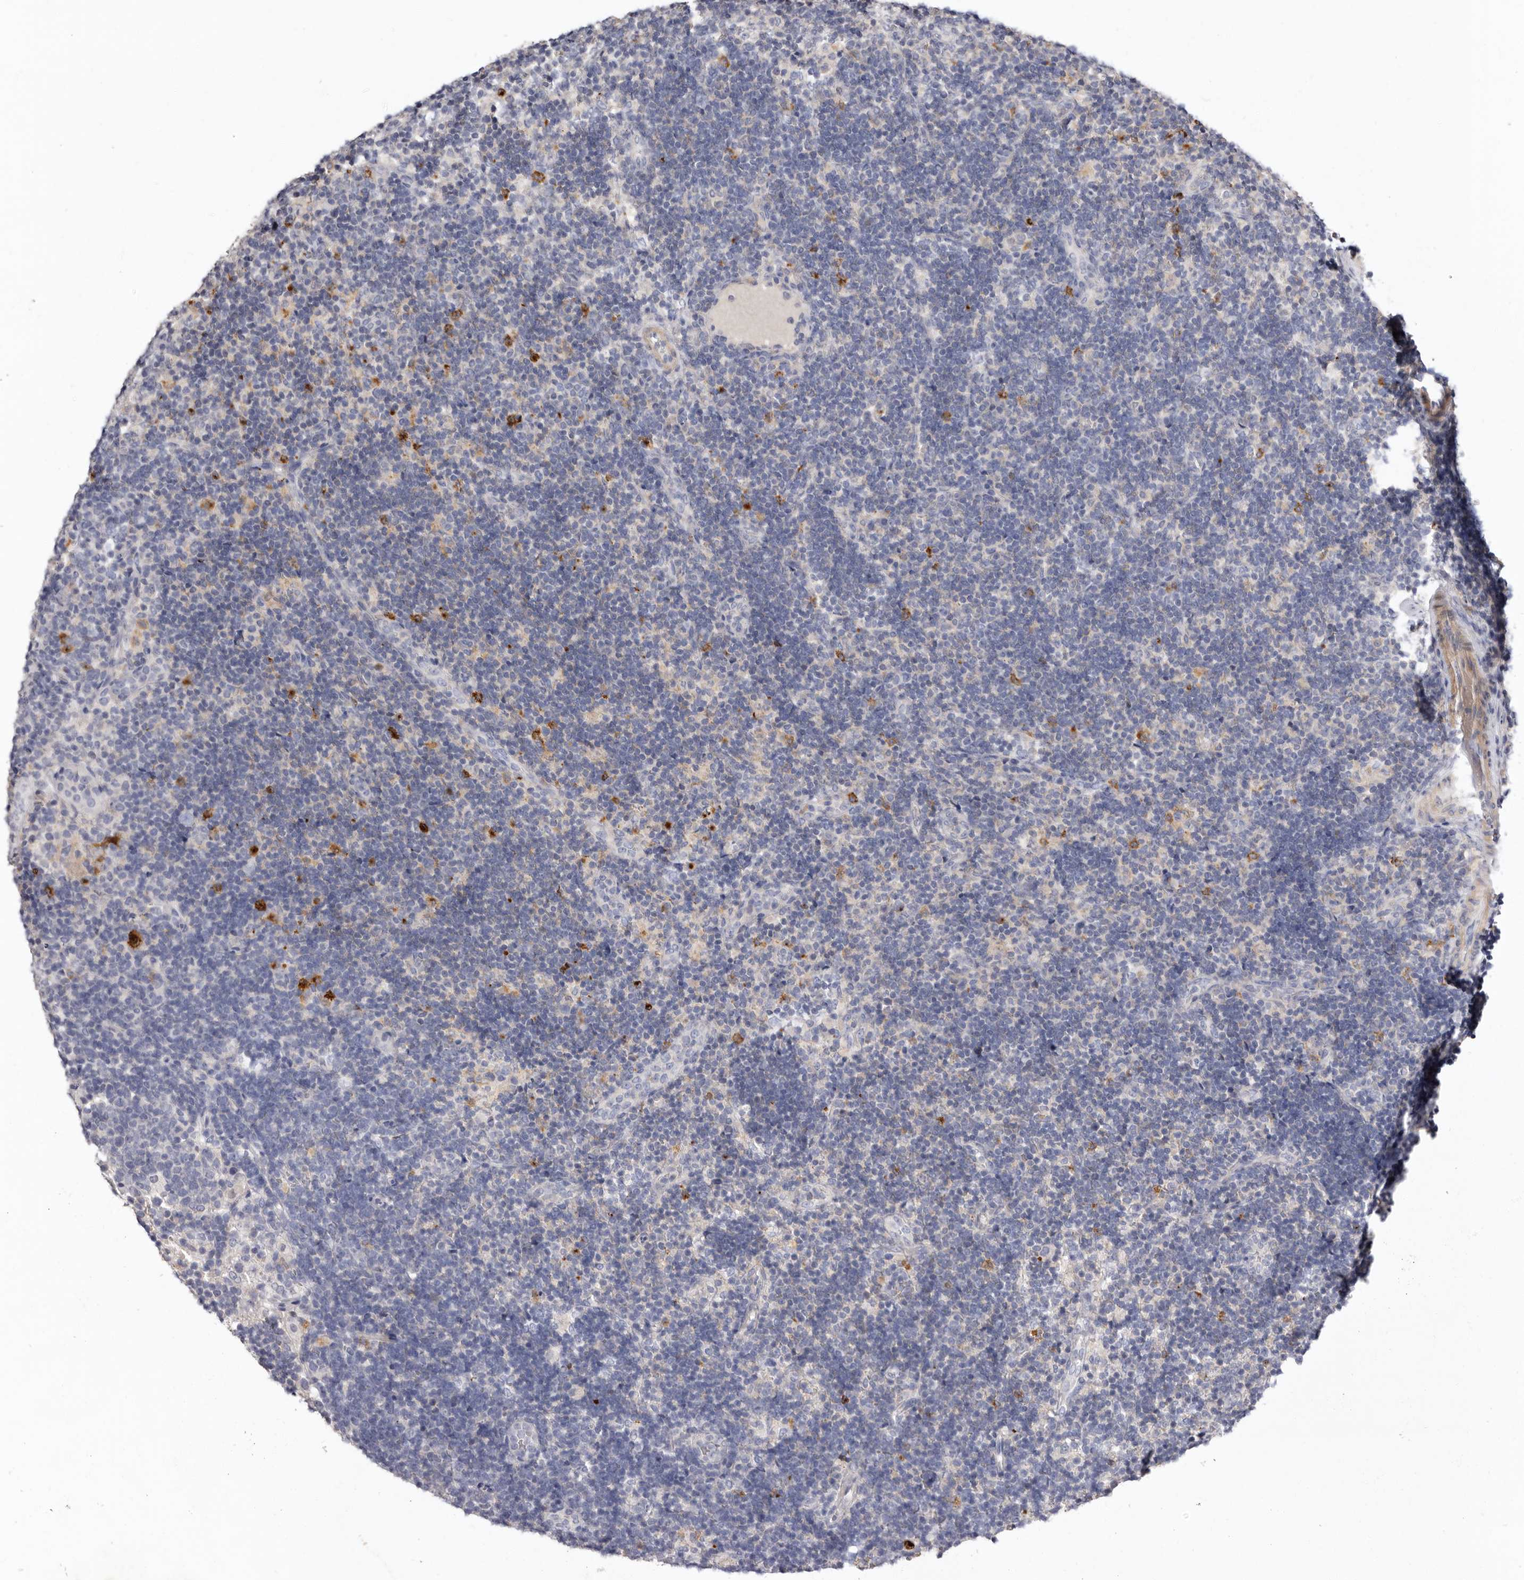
{"staining": {"intensity": "negative", "quantity": "none", "location": "none"}, "tissue": "lymph node", "cell_type": "Germinal center cells", "image_type": "normal", "snomed": [{"axis": "morphology", "description": "Normal tissue, NOS"}, {"axis": "topography", "description": "Lymph node"}], "caption": "A high-resolution histopathology image shows IHC staining of benign lymph node, which shows no significant expression in germinal center cells.", "gene": "S1PR5", "patient": {"sex": "female", "age": 22}}